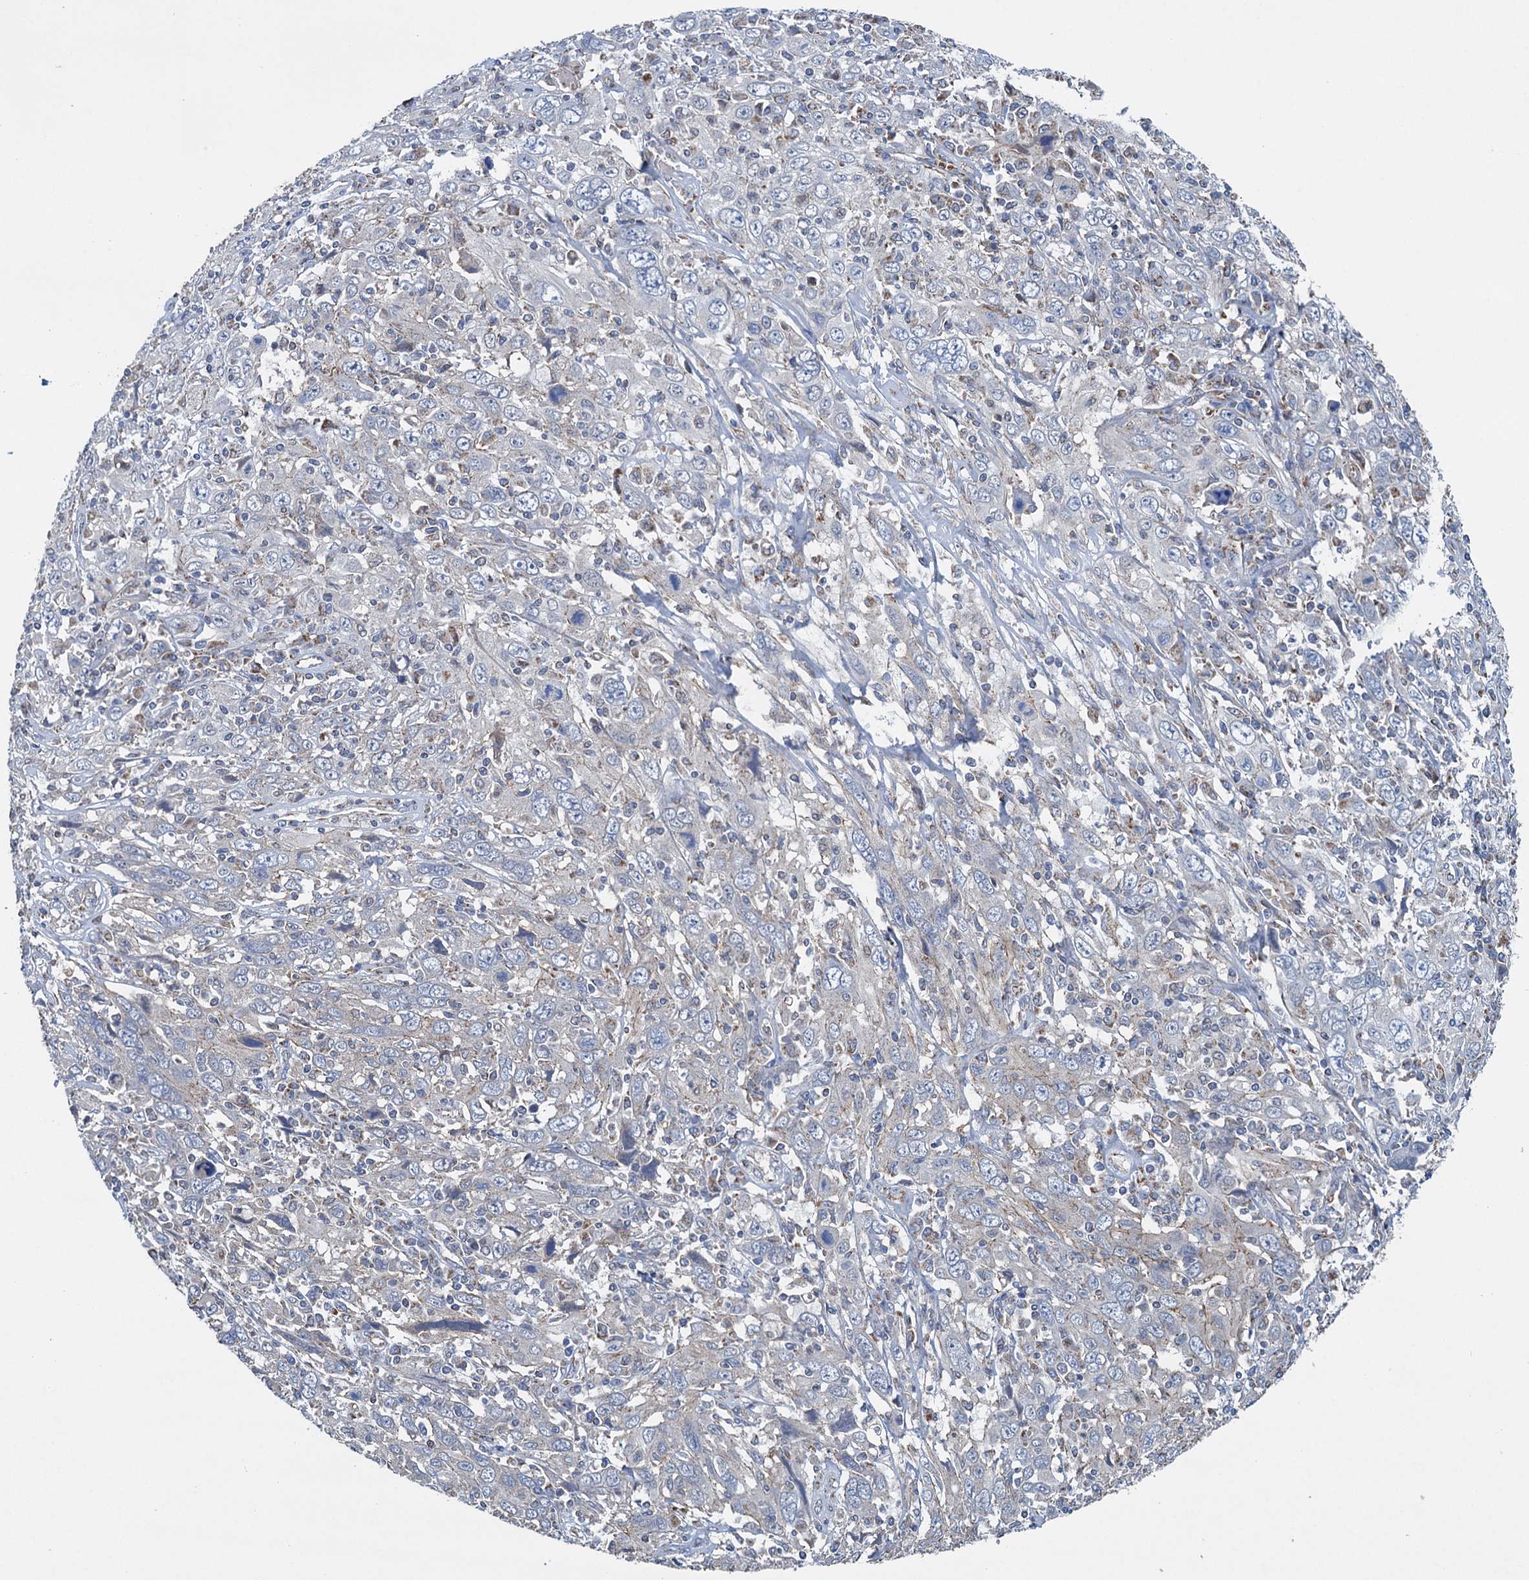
{"staining": {"intensity": "negative", "quantity": "none", "location": "none"}, "tissue": "cervical cancer", "cell_type": "Tumor cells", "image_type": "cancer", "snomed": [{"axis": "morphology", "description": "Squamous cell carcinoma, NOS"}, {"axis": "topography", "description": "Cervix"}], "caption": "A micrograph of human squamous cell carcinoma (cervical) is negative for staining in tumor cells.", "gene": "DGLUCY", "patient": {"sex": "female", "age": 46}}